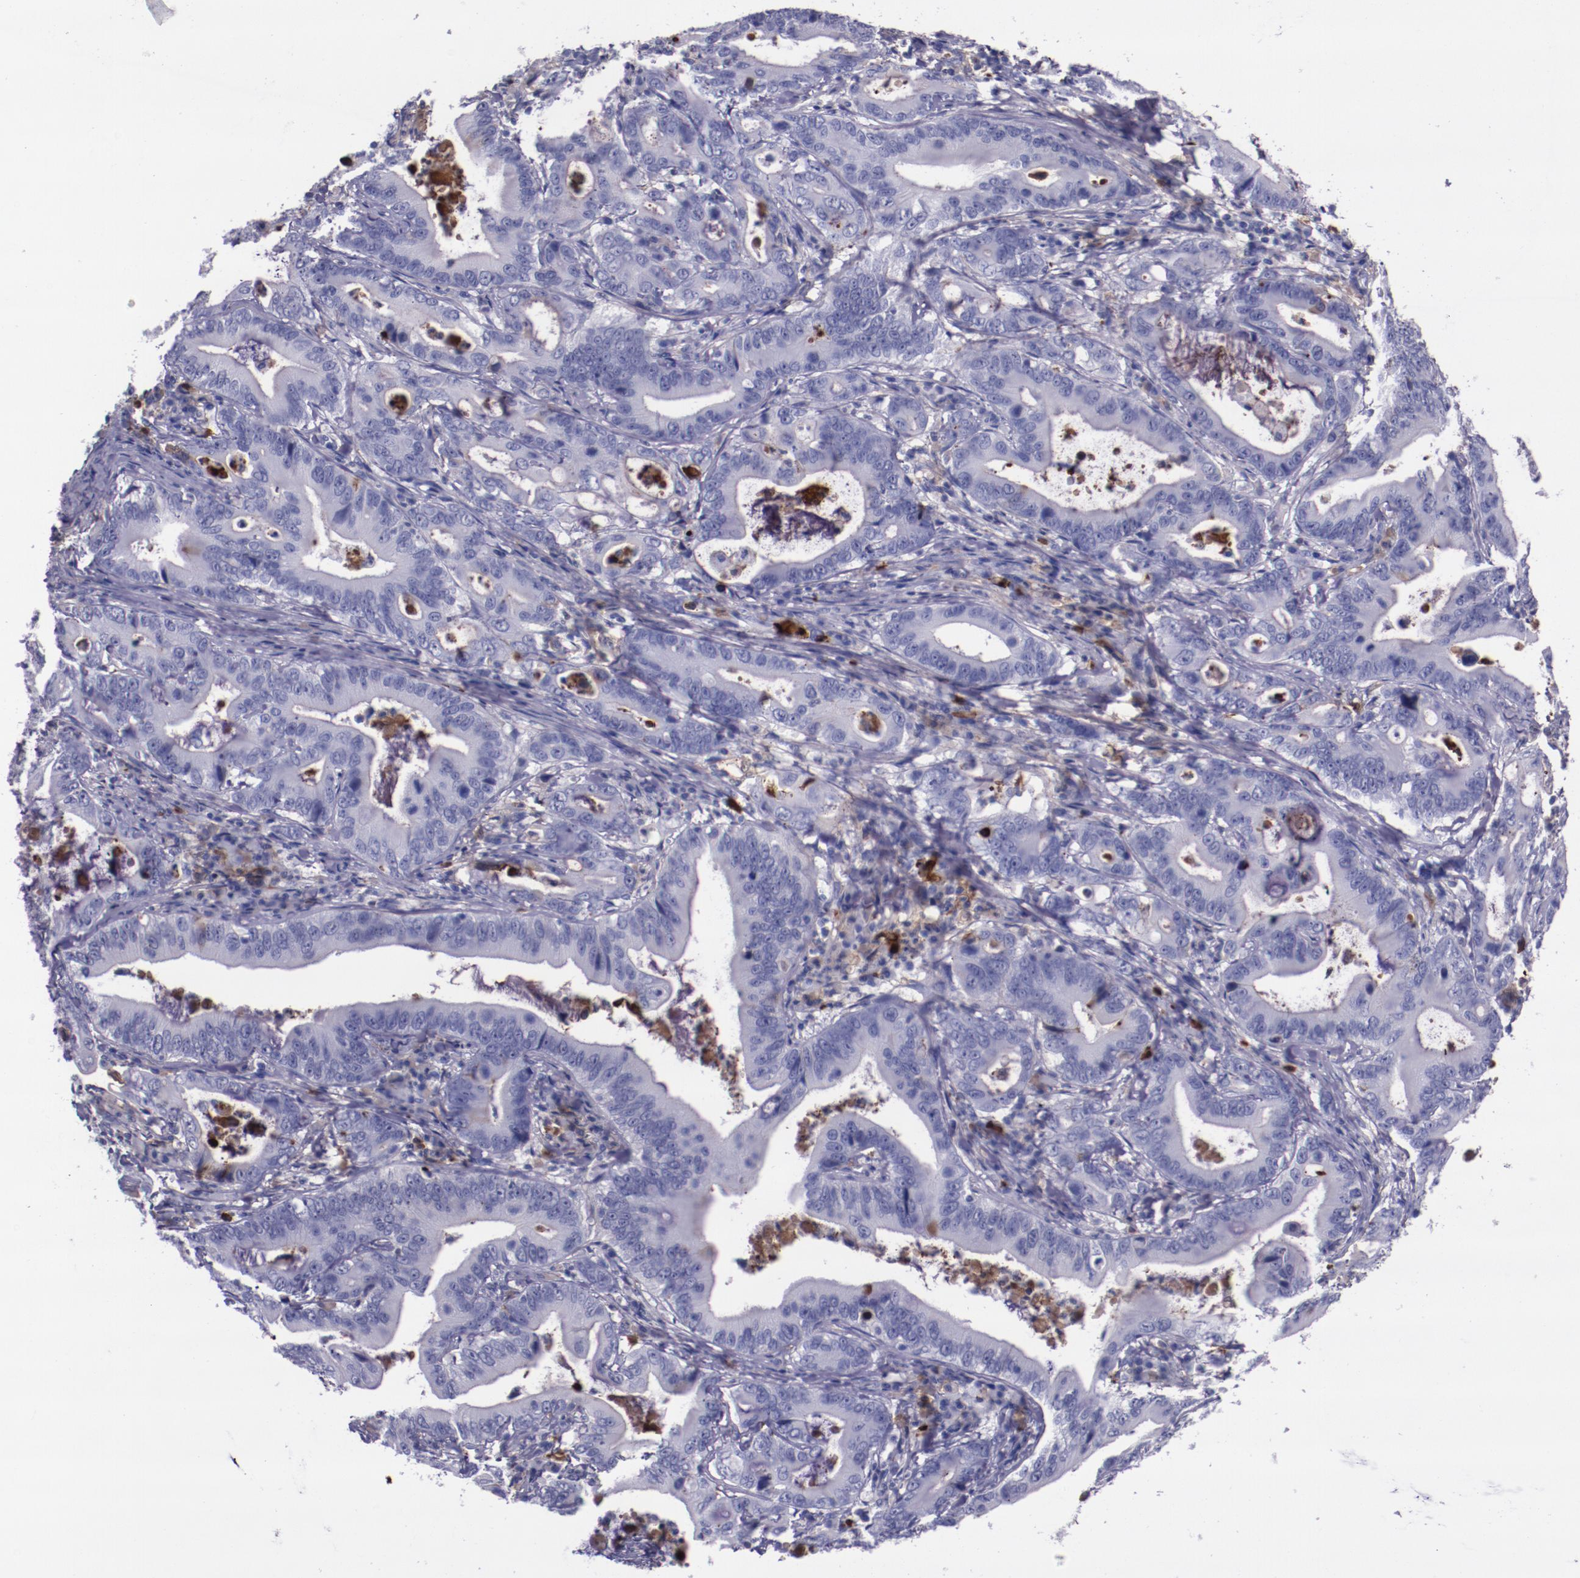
{"staining": {"intensity": "negative", "quantity": "none", "location": "none"}, "tissue": "stomach cancer", "cell_type": "Tumor cells", "image_type": "cancer", "snomed": [{"axis": "morphology", "description": "Adenocarcinoma, NOS"}, {"axis": "topography", "description": "Stomach, upper"}], "caption": "High magnification brightfield microscopy of stomach adenocarcinoma stained with DAB (3,3'-diaminobenzidine) (brown) and counterstained with hematoxylin (blue): tumor cells show no significant staining. The staining was performed using DAB (3,3'-diaminobenzidine) to visualize the protein expression in brown, while the nuclei were stained in blue with hematoxylin (Magnification: 20x).", "gene": "APOH", "patient": {"sex": "male", "age": 63}}